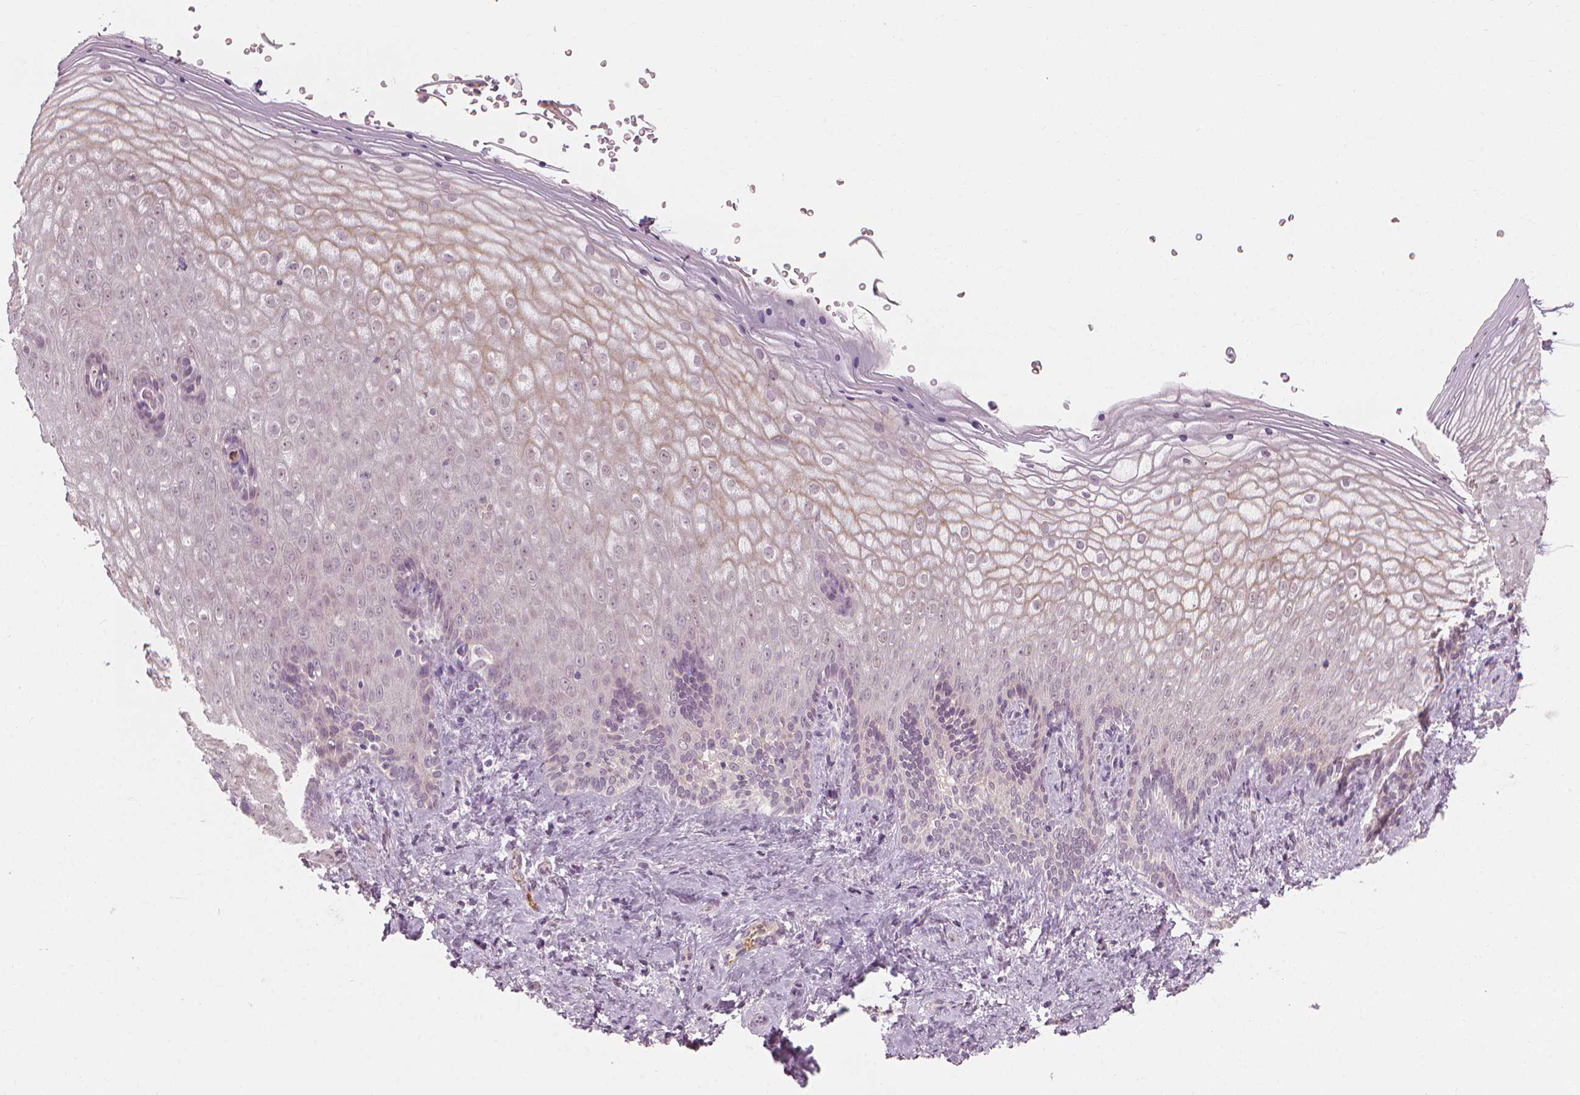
{"staining": {"intensity": "weak", "quantity": "<25%", "location": "cytoplasmic/membranous"}, "tissue": "vagina", "cell_type": "Squamous epithelial cells", "image_type": "normal", "snomed": [{"axis": "morphology", "description": "Normal tissue, NOS"}, {"axis": "topography", "description": "Vagina"}], "caption": "Micrograph shows no significant protein staining in squamous epithelial cells of normal vagina.", "gene": "SAXO2", "patient": {"sex": "female", "age": 42}}